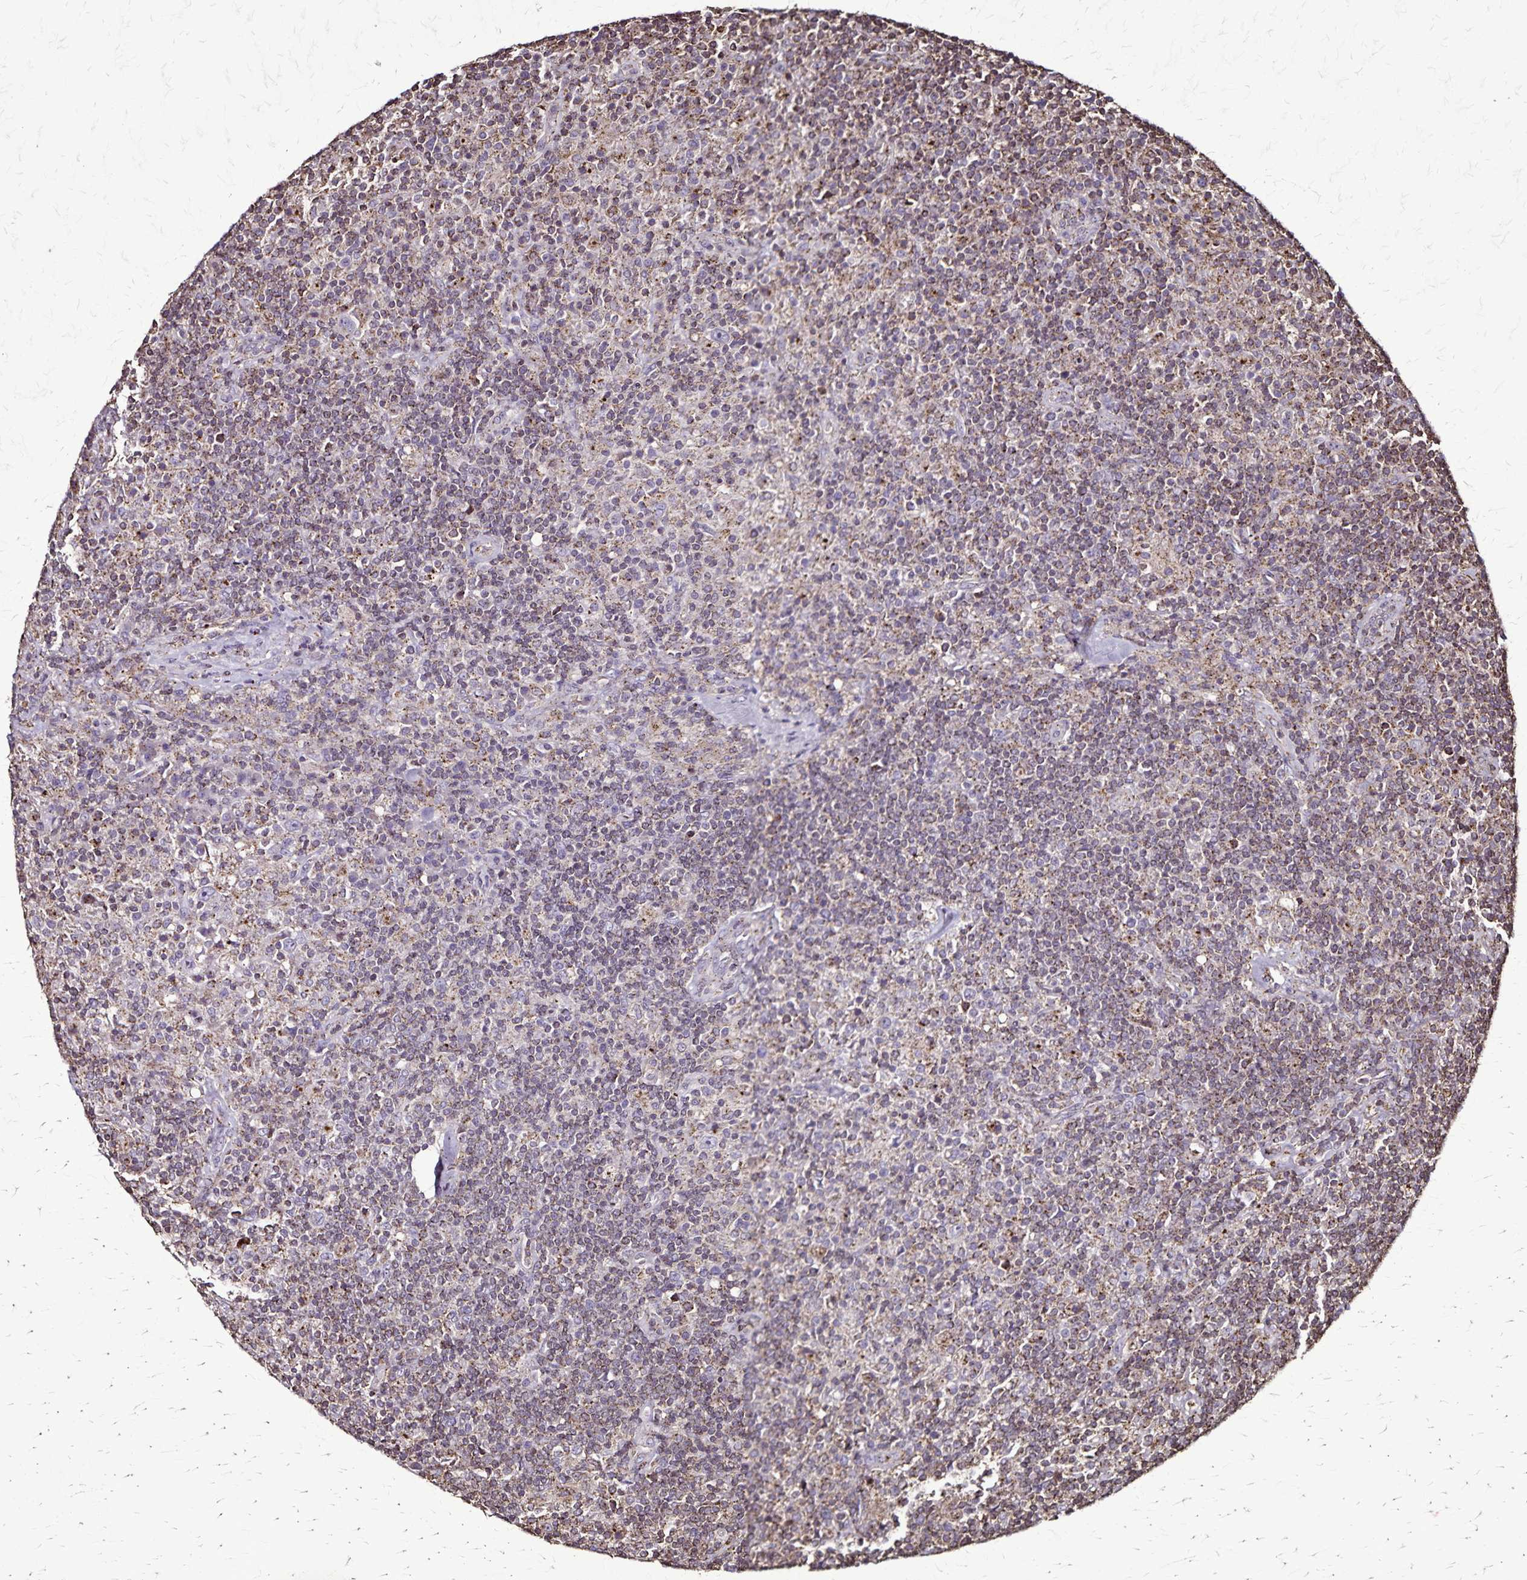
{"staining": {"intensity": "negative", "quantity": "none", "location": "none"}, "tissue": "lymphoma", "cell_type": "Tumor cells", "image_type": "cancer", "snomed": [{"axis": "morphology", "description": "Hodgkin's disease, NOS"}, {"axis": "topography", "description": "Lymph node"}], "caption": "This is an IHC image of human lymphoma. There is no expression in tumor cells.", "gene": "CHMP1B", "patient": {"sex": "male", "age": 70}}